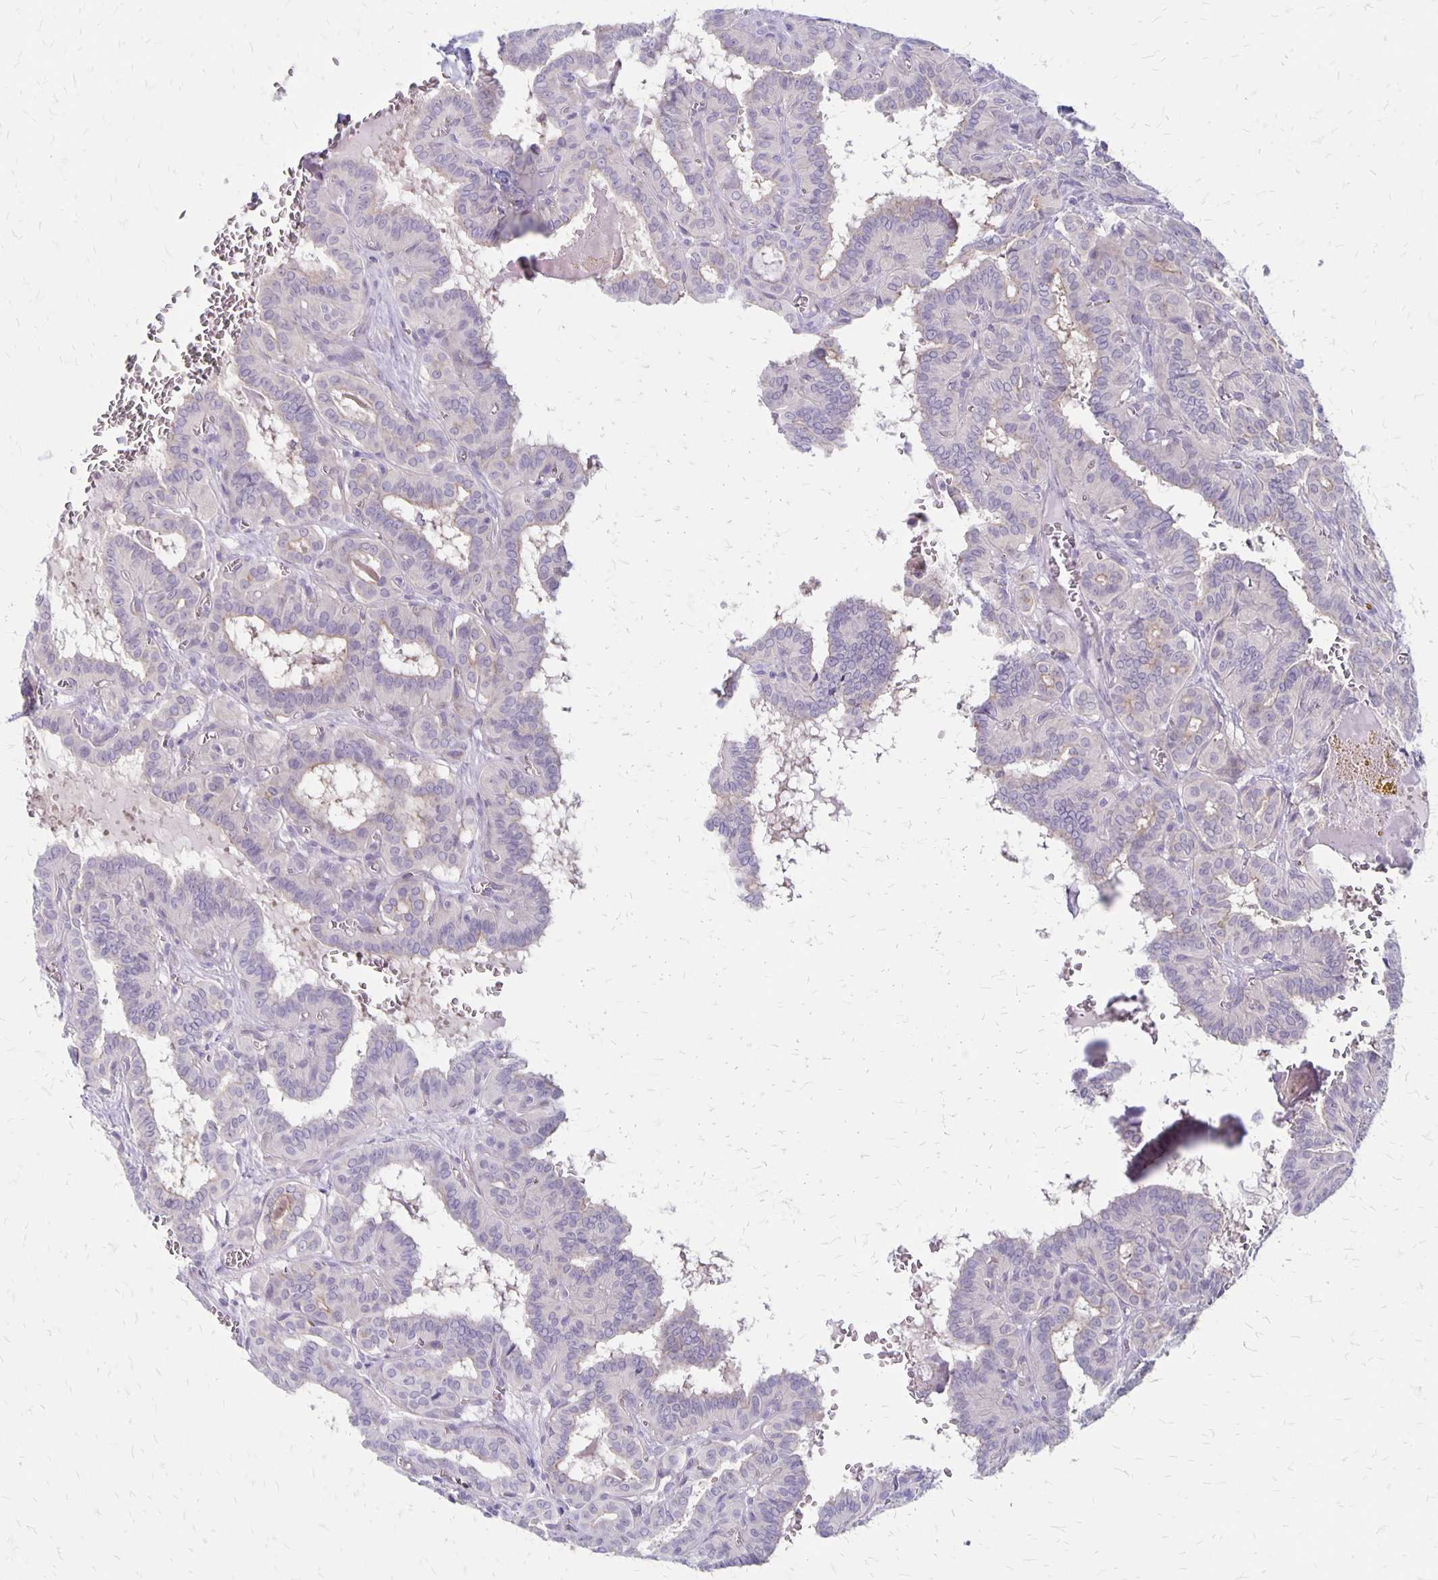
{"staining": {"intensity": "negative", "quantity": "none", "location": "none"}, "tissue": "thyroid cancer", "cell_type": "Tumor cells", "image_type": "cancer", "snomed": [{"axis": "morphology", "description": "Papillary adenocarcinoma, NOS"}, {"axis": "topography", "description": "Thyroid gland"}], "caption": "DAB (3,3'-diaminobenzidine) immunohistochemical staining of papillary adenocarcinoma (thyroid) displays no significant expression in tumor cells.", "gene": "HOMER1", "patient": {"sex": "female", "age": 21}}